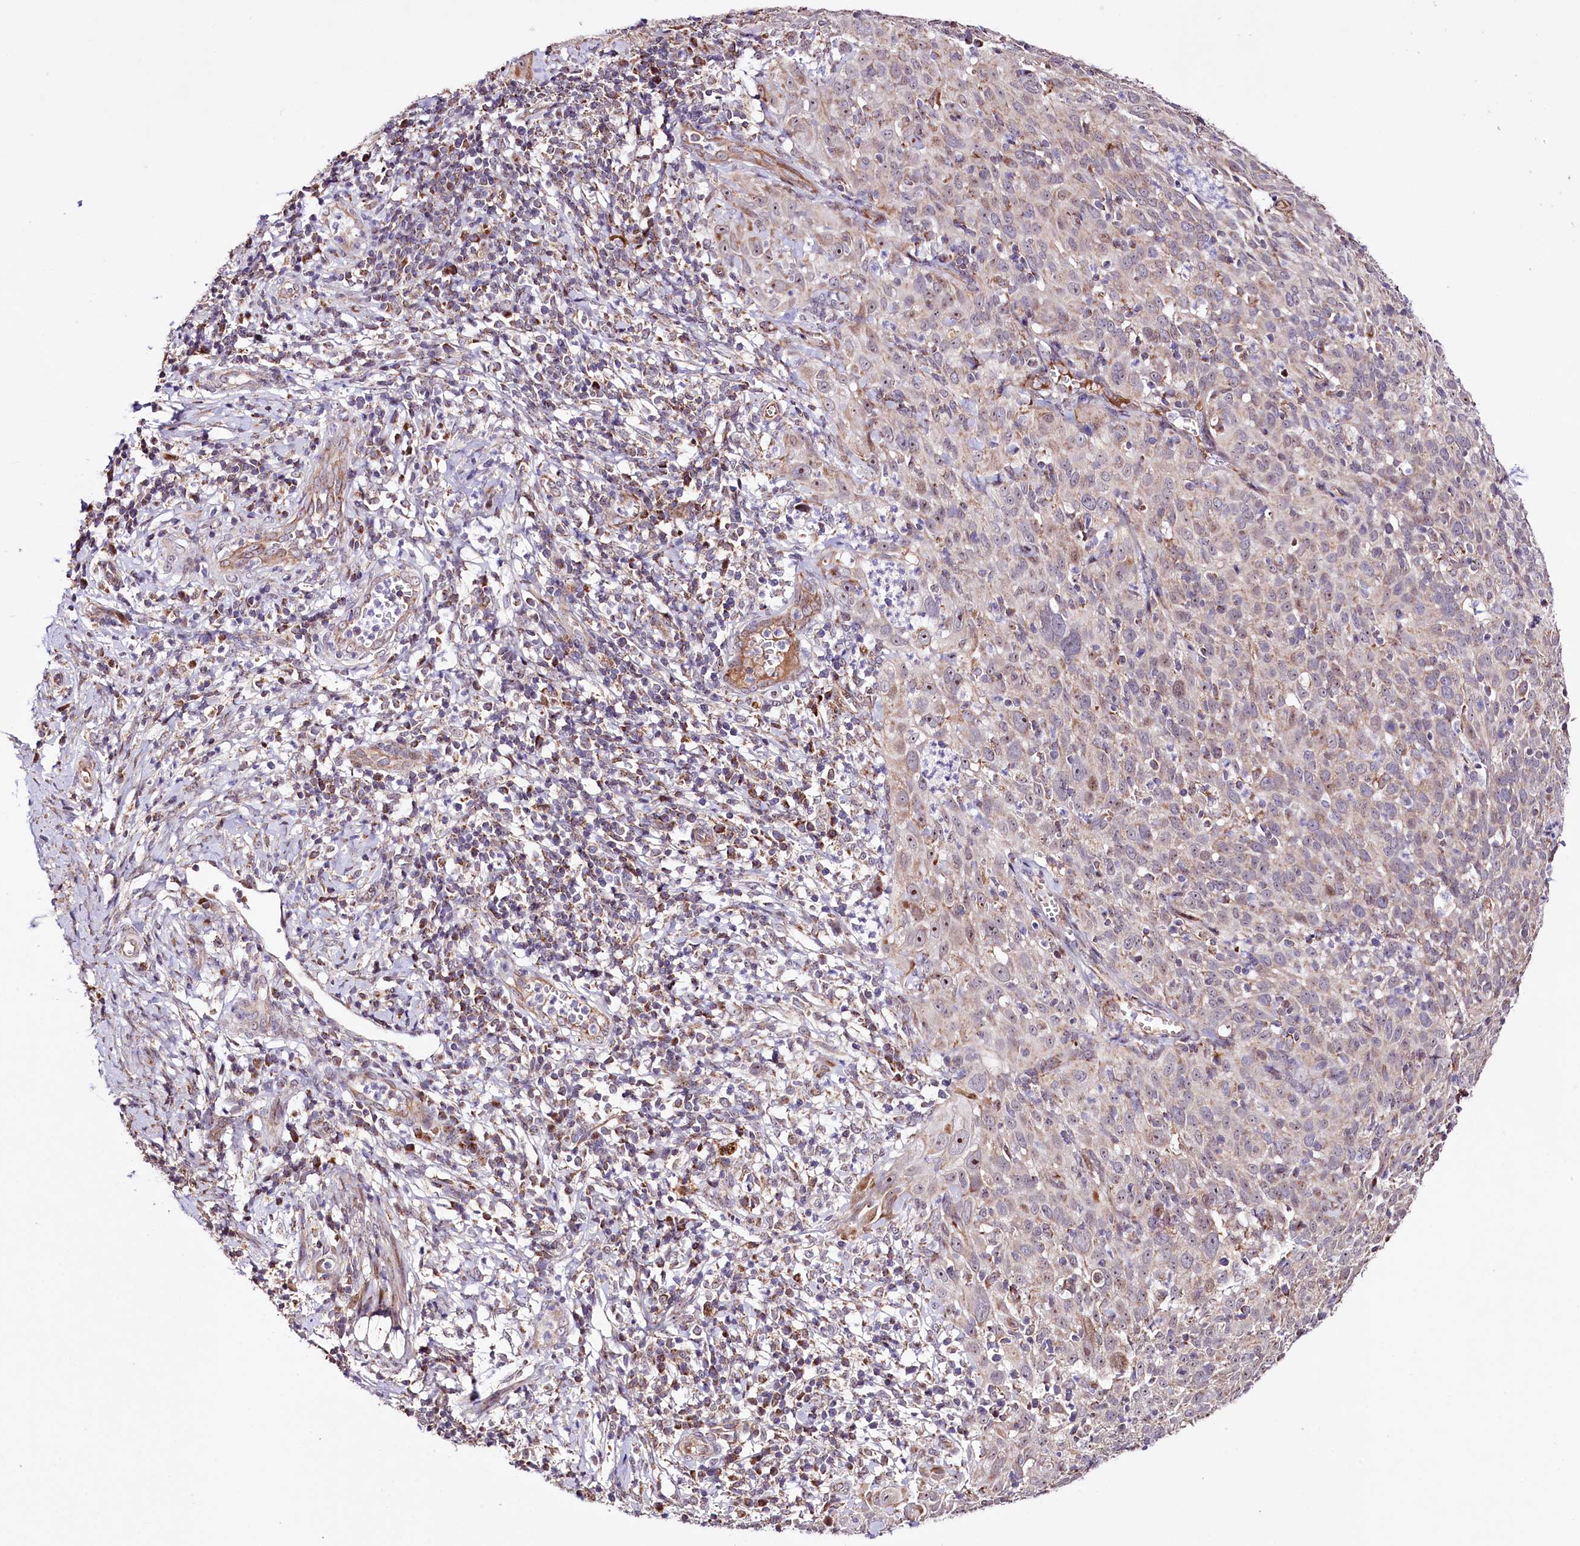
{"staining": {"intensity": "negative", "quantity": "none", "location": "none"}, "tissue": "cervical cancer", "cell_type": "Tumor cells", "image_type": "cancer", "snomed": [{"axis": "morphology", "description": "Squamous cell carcinoma, NOS"}, {"axis": "topography", "description": "Cervix"}], "caption": "Protein analysis of cervical cancer displays no significant expression in tumor cells.", "gene": "ST7", "patient": {"sex": "female", "age": 31}}